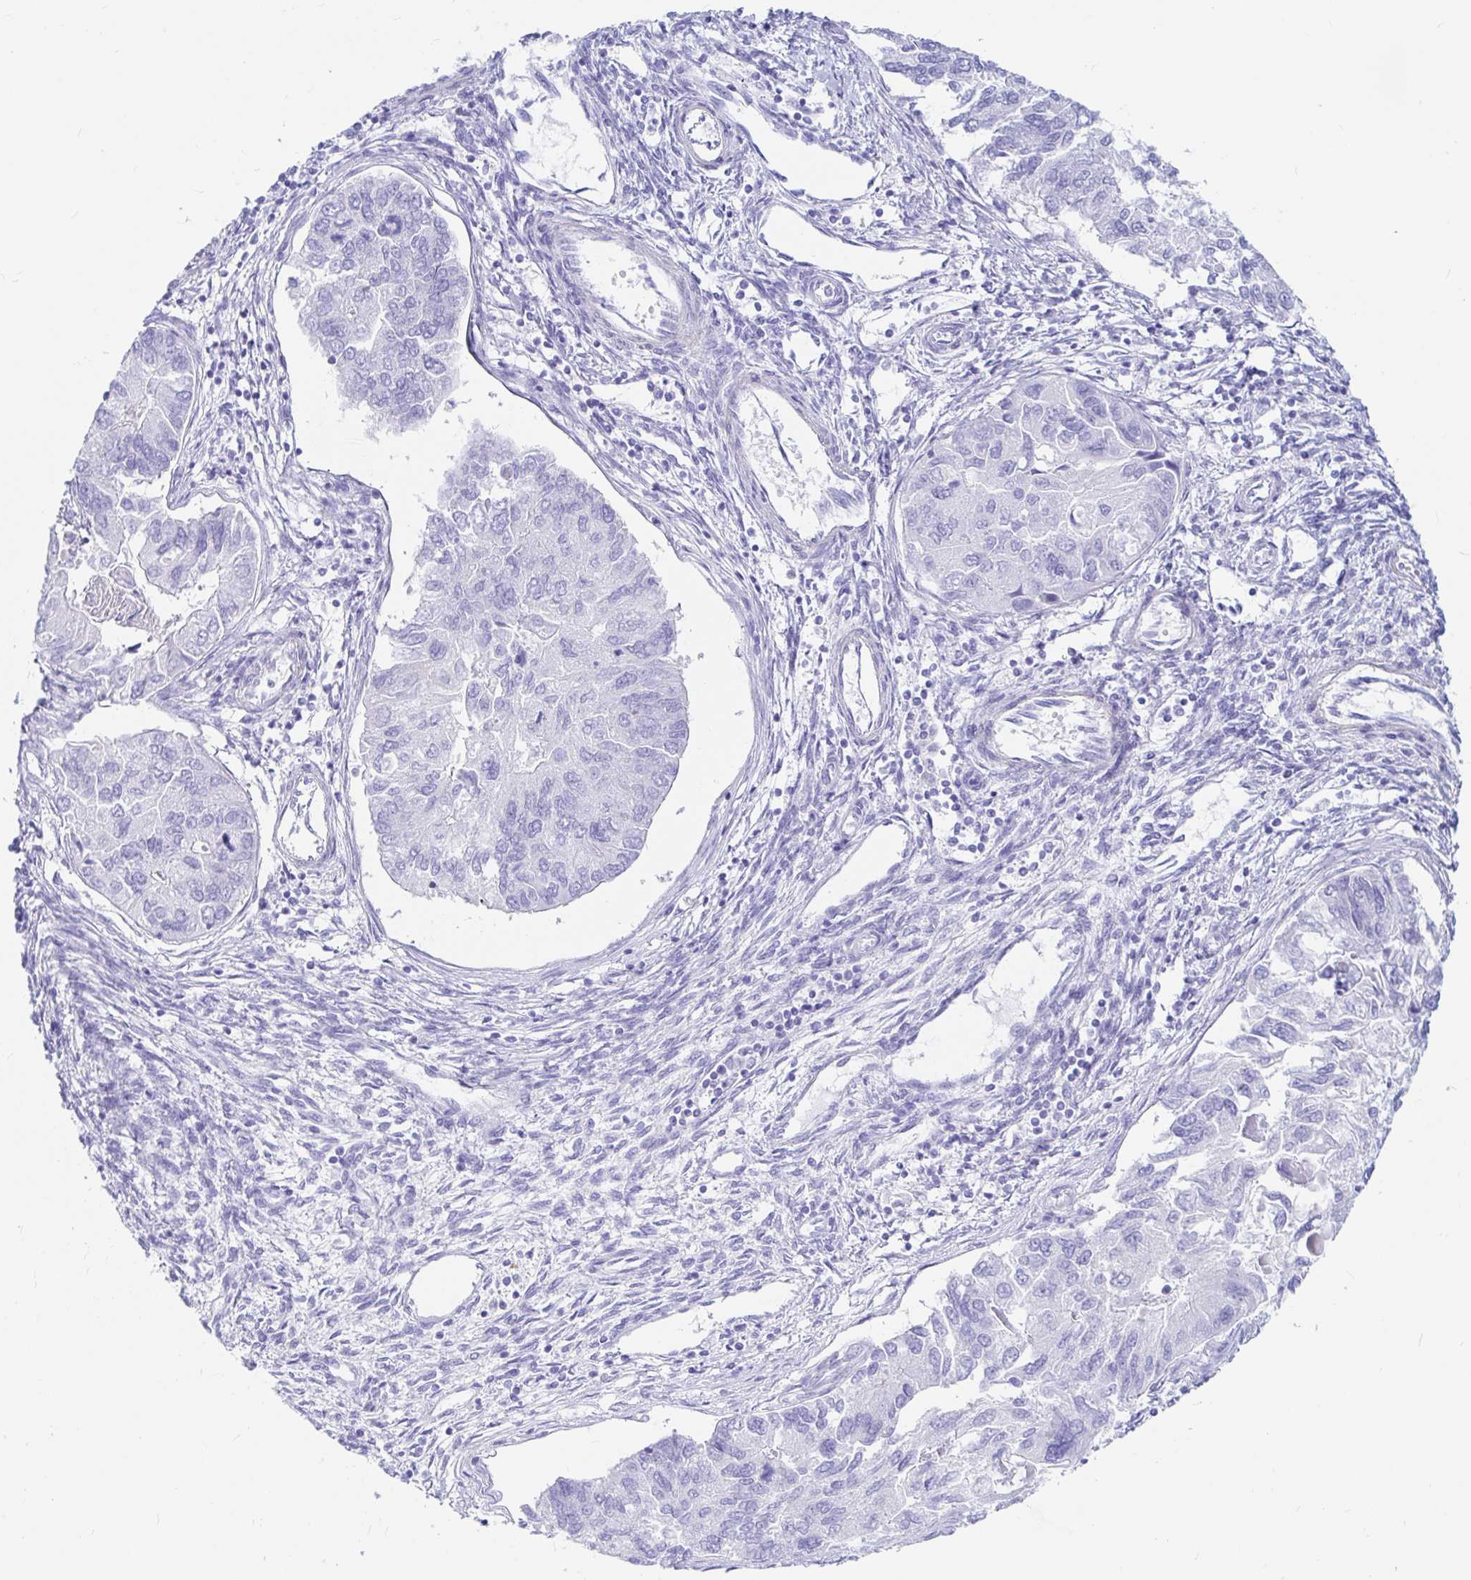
{"staining": {"intensity": "negative", "quantity": "none", "location": "none"}, "tissue": "endometrial cancer", "cell_type": "Tumor cells", "image_type": "cancer", "snomed": [{"axis": "morphology", "description": "Carcinoma, NOS"}, {"axis": "topography", "description": "Uterus"}], "caption": "Immunohistochemistry micrograph of neoplastic tissue: human endometrial cancer (carcinoma) stained with DAB reveals no significant protein positivity in tumor cells.", "gene": "PPP1R1B", "patient": {"sex": "female", "age": 76}}